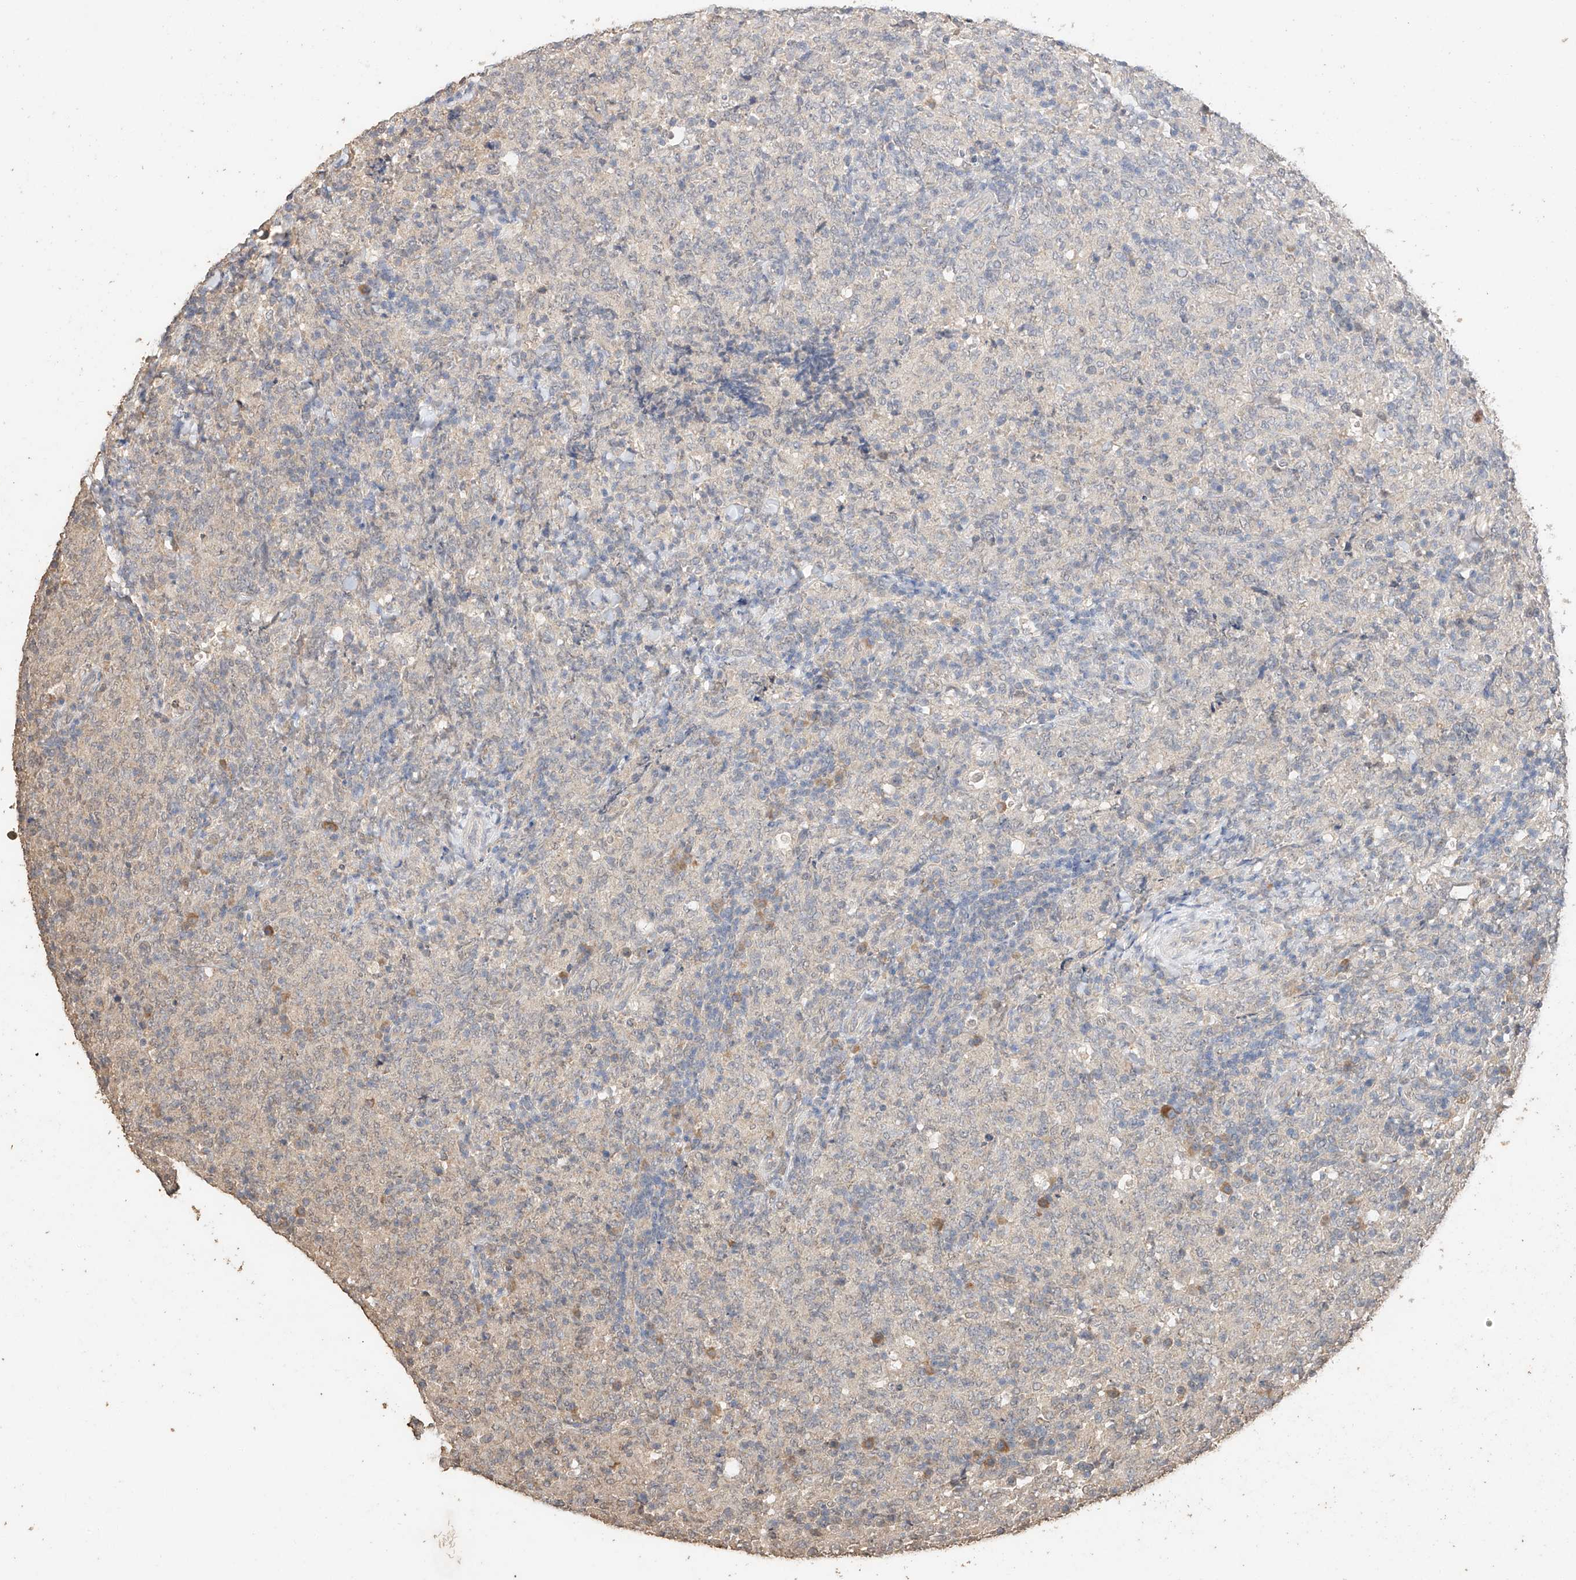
{"staining": {"intensity": "negative", "quantity": "none", "location": "none"}, "tissue": "lymphoma", "cell_type": "Tumor cells", "image_type": "cancer", "snomed": [{"axis": "morphology", "description": "Malignant lymphoma, non-Hodgkin's type, High grade"}, {"axis": "topography", "description": "Tonsil"}], "caption": "High magnification brightfield microscopy of malignant lymphoma, non-Hodgkin's type (high-grade) stained with DAB (3,3'-diaminobenzidine) (brown) and counterstained with hematoxylin (blue): tumor cells show no significant staining.", "gene": "IL22RA2", "patient": {"sex": "female", "age": 36}}